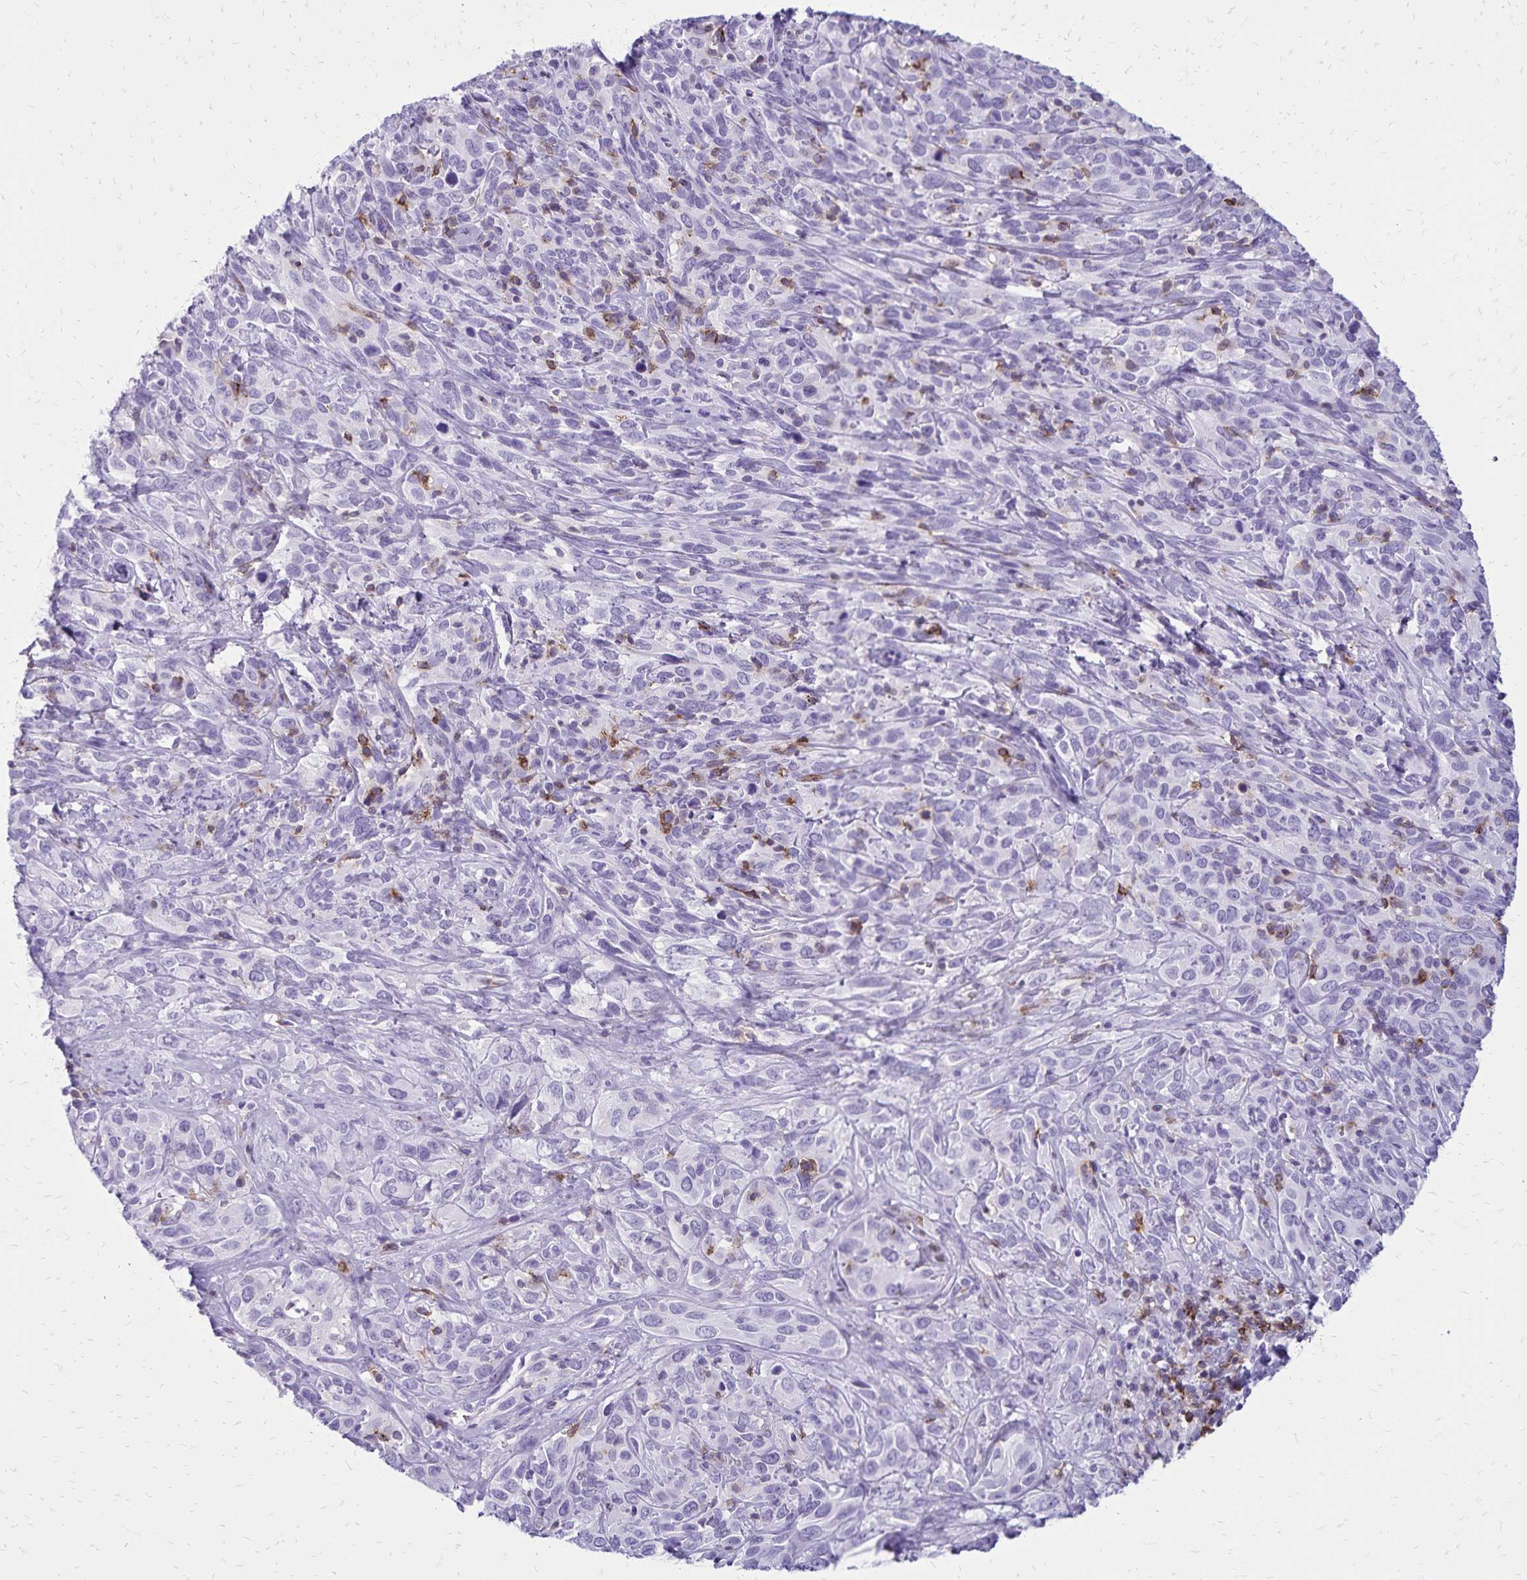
{"staining": {"intensity": "negative", "quantity": "none", "location": "none"}, "tissue": "cervical cancer", "cell_type": "Tumor cells", "image_type": "cancer", "snomed": [{"axis": "morphology", "description": "Normal tissue, NOS"}, {"axis": "morphology", "description": "Squamous cell carcinoma, NOS"}, {"axis": "topography", "description": "Cervix"}], "caption": "IHC photomicrograph of human squamous cell carcinoma (cervical) stained for a protein (brown), which demonstrates no staining in tumor cells.", "gene": "CD27", "patient": {"sex": "female", "age": 51}}